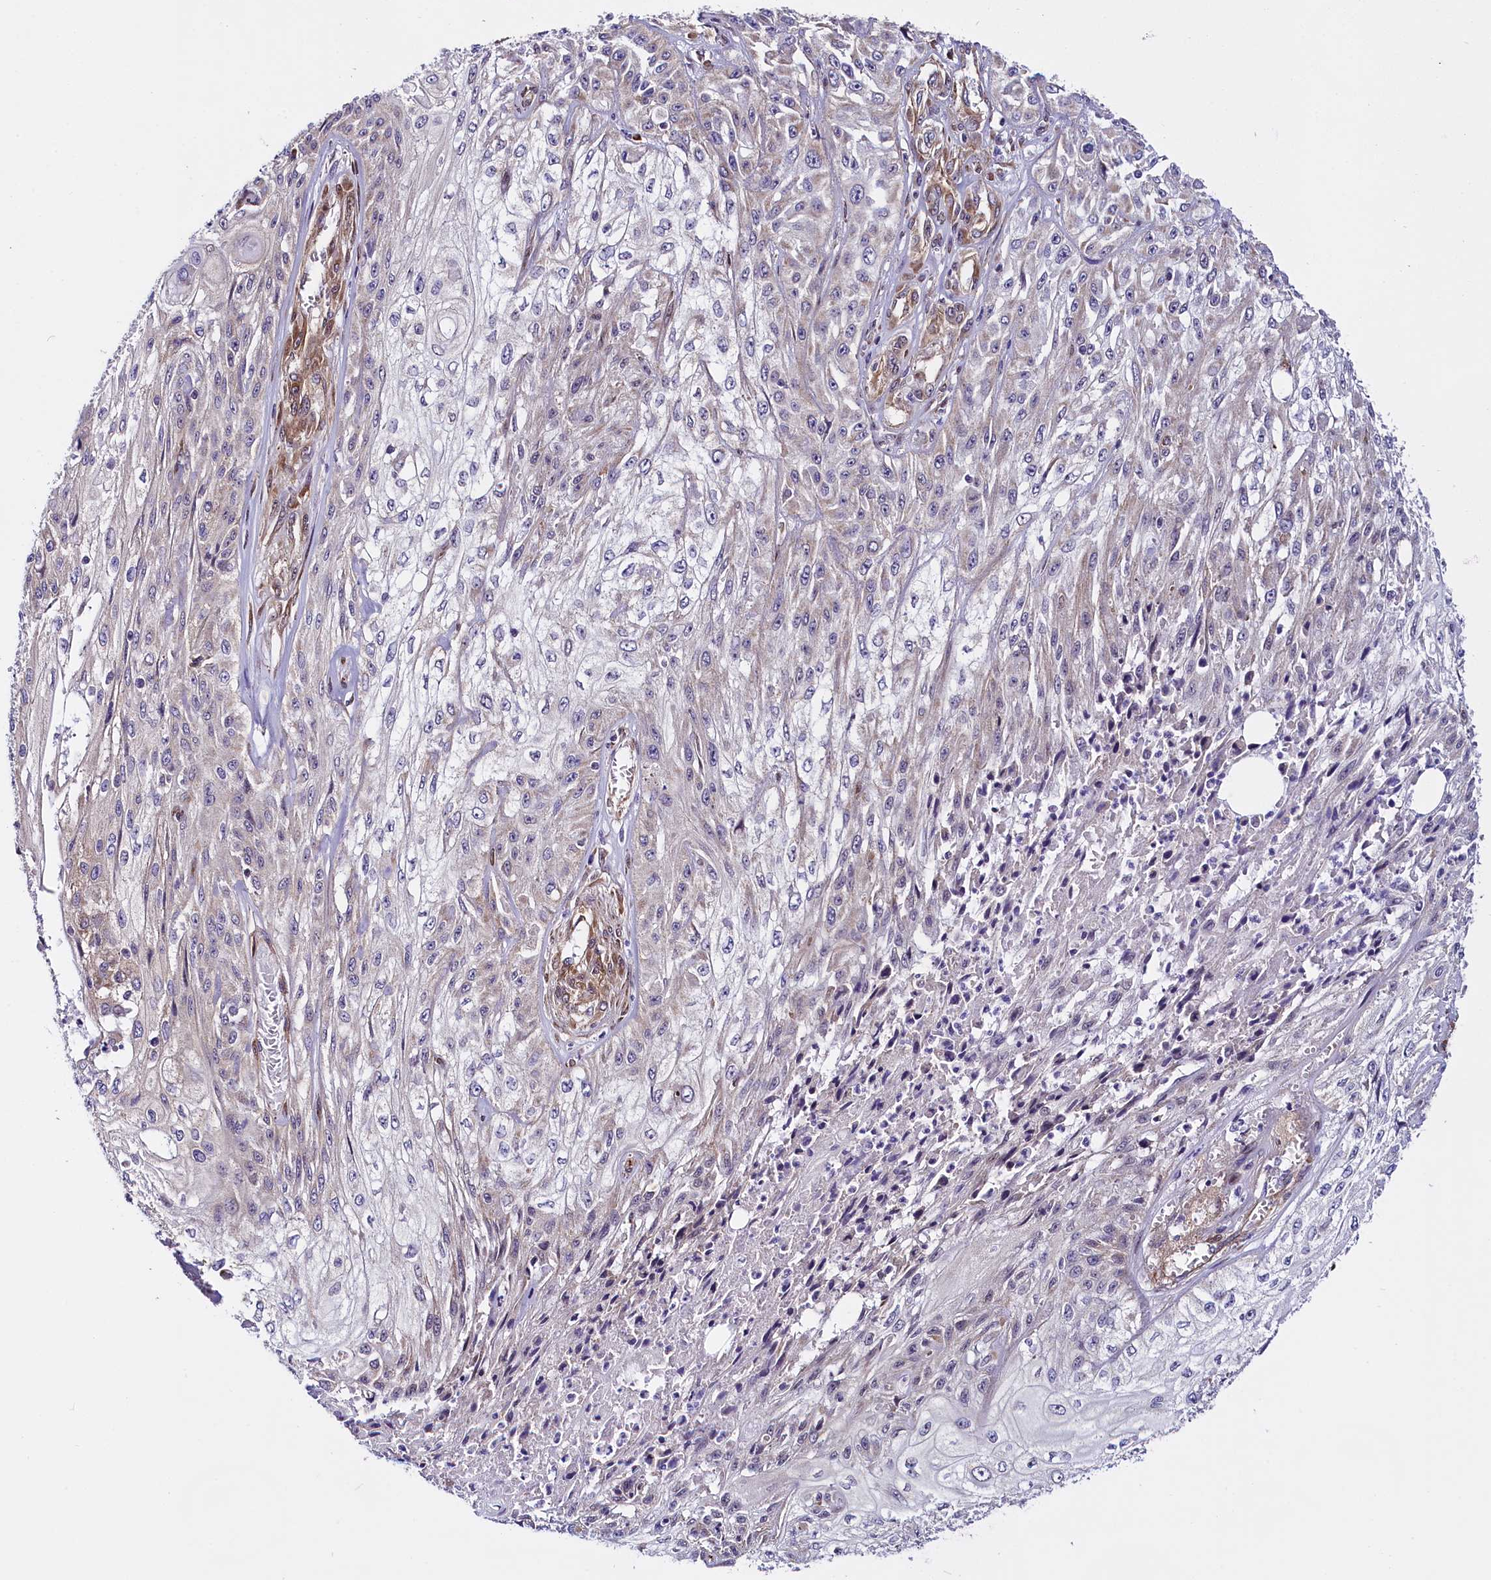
{"staining": {"intensity": "negative", "quantity": "none", "location": "none"}, "tissue": "skin cancer", "cell_type": "Tumor cells", "image_type": "cancer", "snomed": [{"axis": "morphology", "description": "Squamous cell carcinoma, NOS"}, {"axis": "morphology", "description": "Squamous cell carcinoma, metastatic, NOS"}, {"axis": "topography", "description": "Skin"}, {"axis": "topography", "description": "Lymph node"}], "caption": "A histopathology image of human metastatic squamous cell carcinoma (skin) is negative for staining in tumor cells.", "gene": "UACA", "patient": {"sex": "male", "age": 75}}